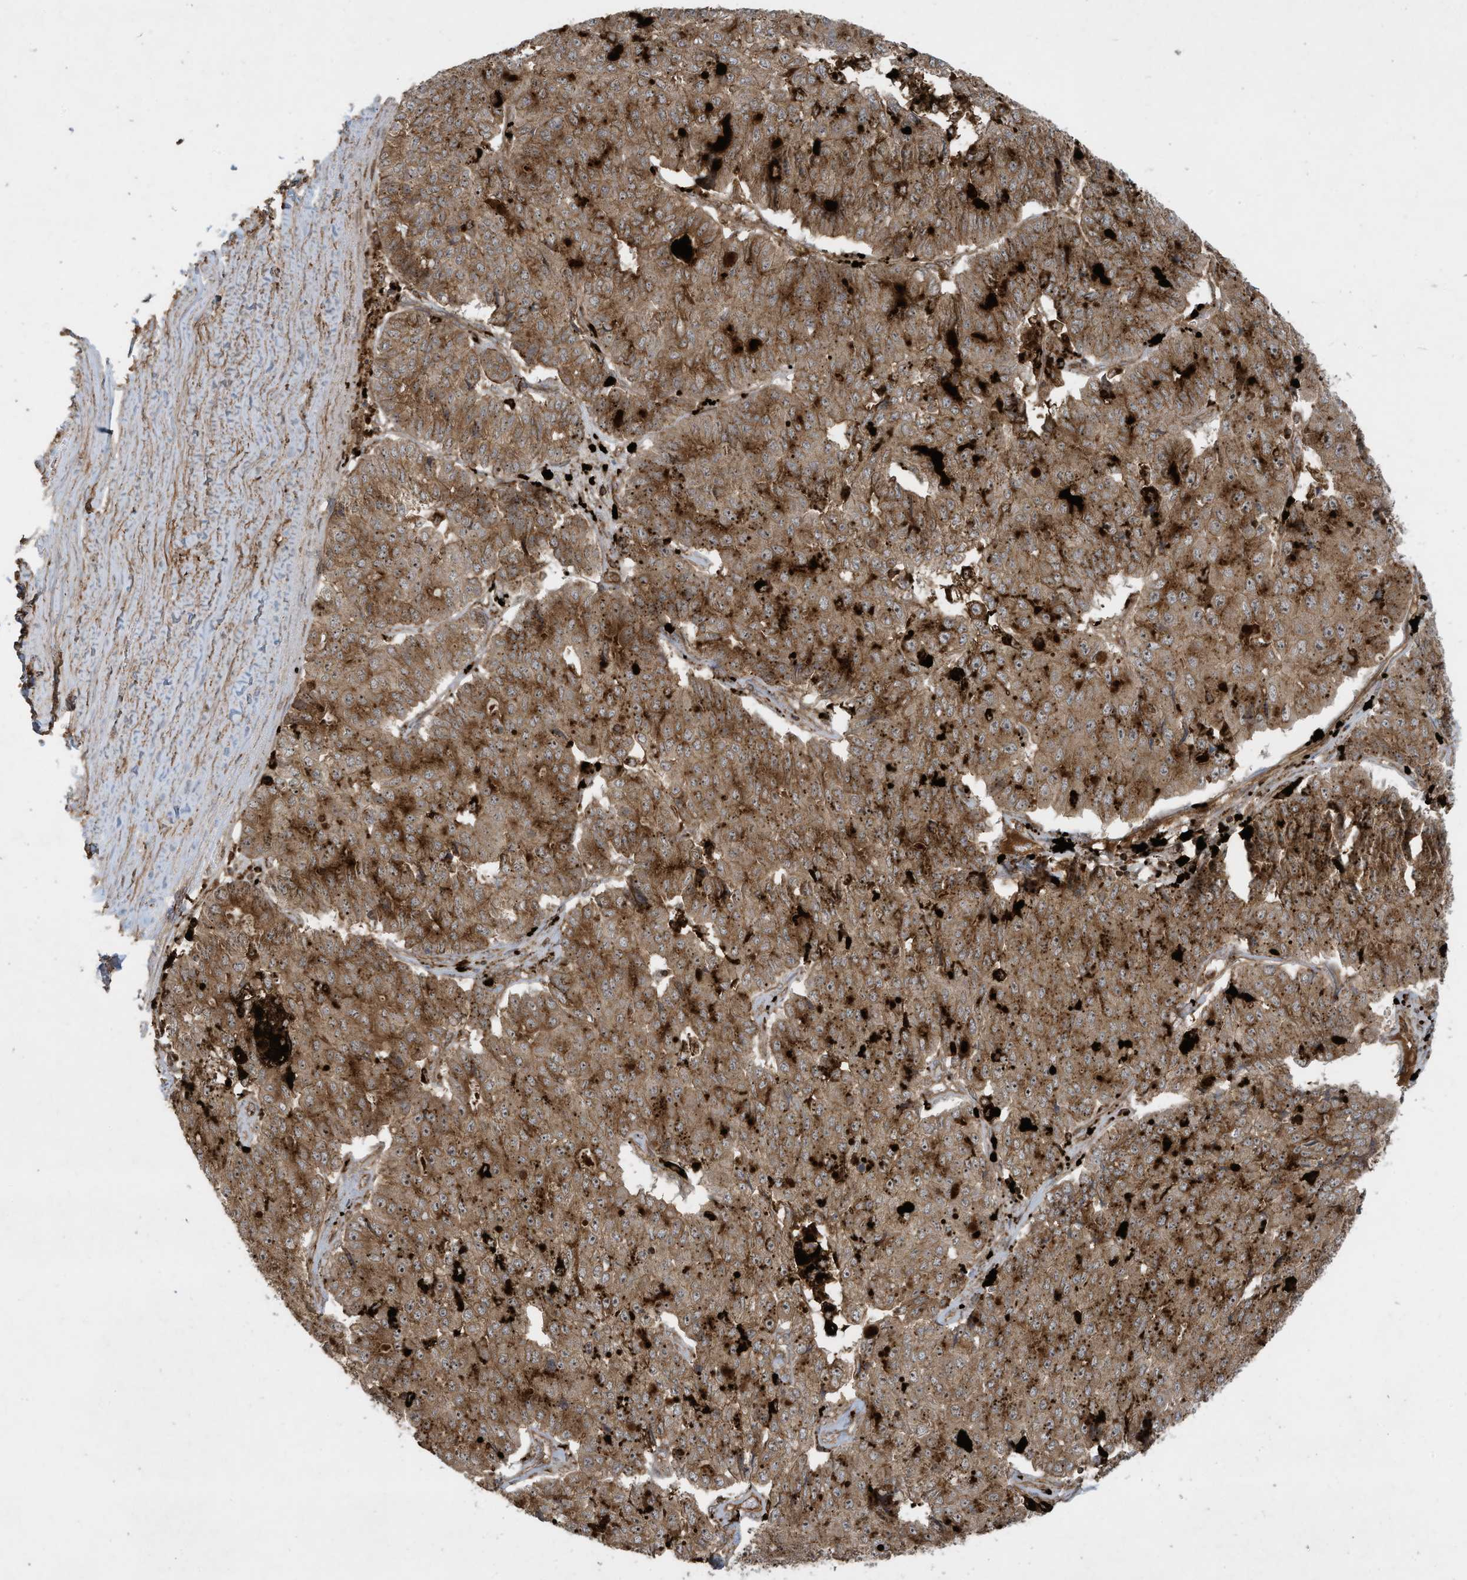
{"staining": {"intensity": "strong", "quantity": ">75%", "location": "cytoplasmic/membranous"}, "tissue": "pancreatic cancer", "cell_type": "Tumor cells", "image_type": "cancer", "snomed": [{"axis": "morphology", "description": "Adenocarcinoma, NOS"}, {"axis": "topography", "description": "Pancreas"}], "caption": "A histopathology image showing strong cytoplasmic/membranous positivity in about >75% of tumor cells in pancreatic adenocarcinoma, as visualized by brown immunohistochemical staining.", "gene": "DDIT4", "patient": {"sex": "male", "age": 50}}